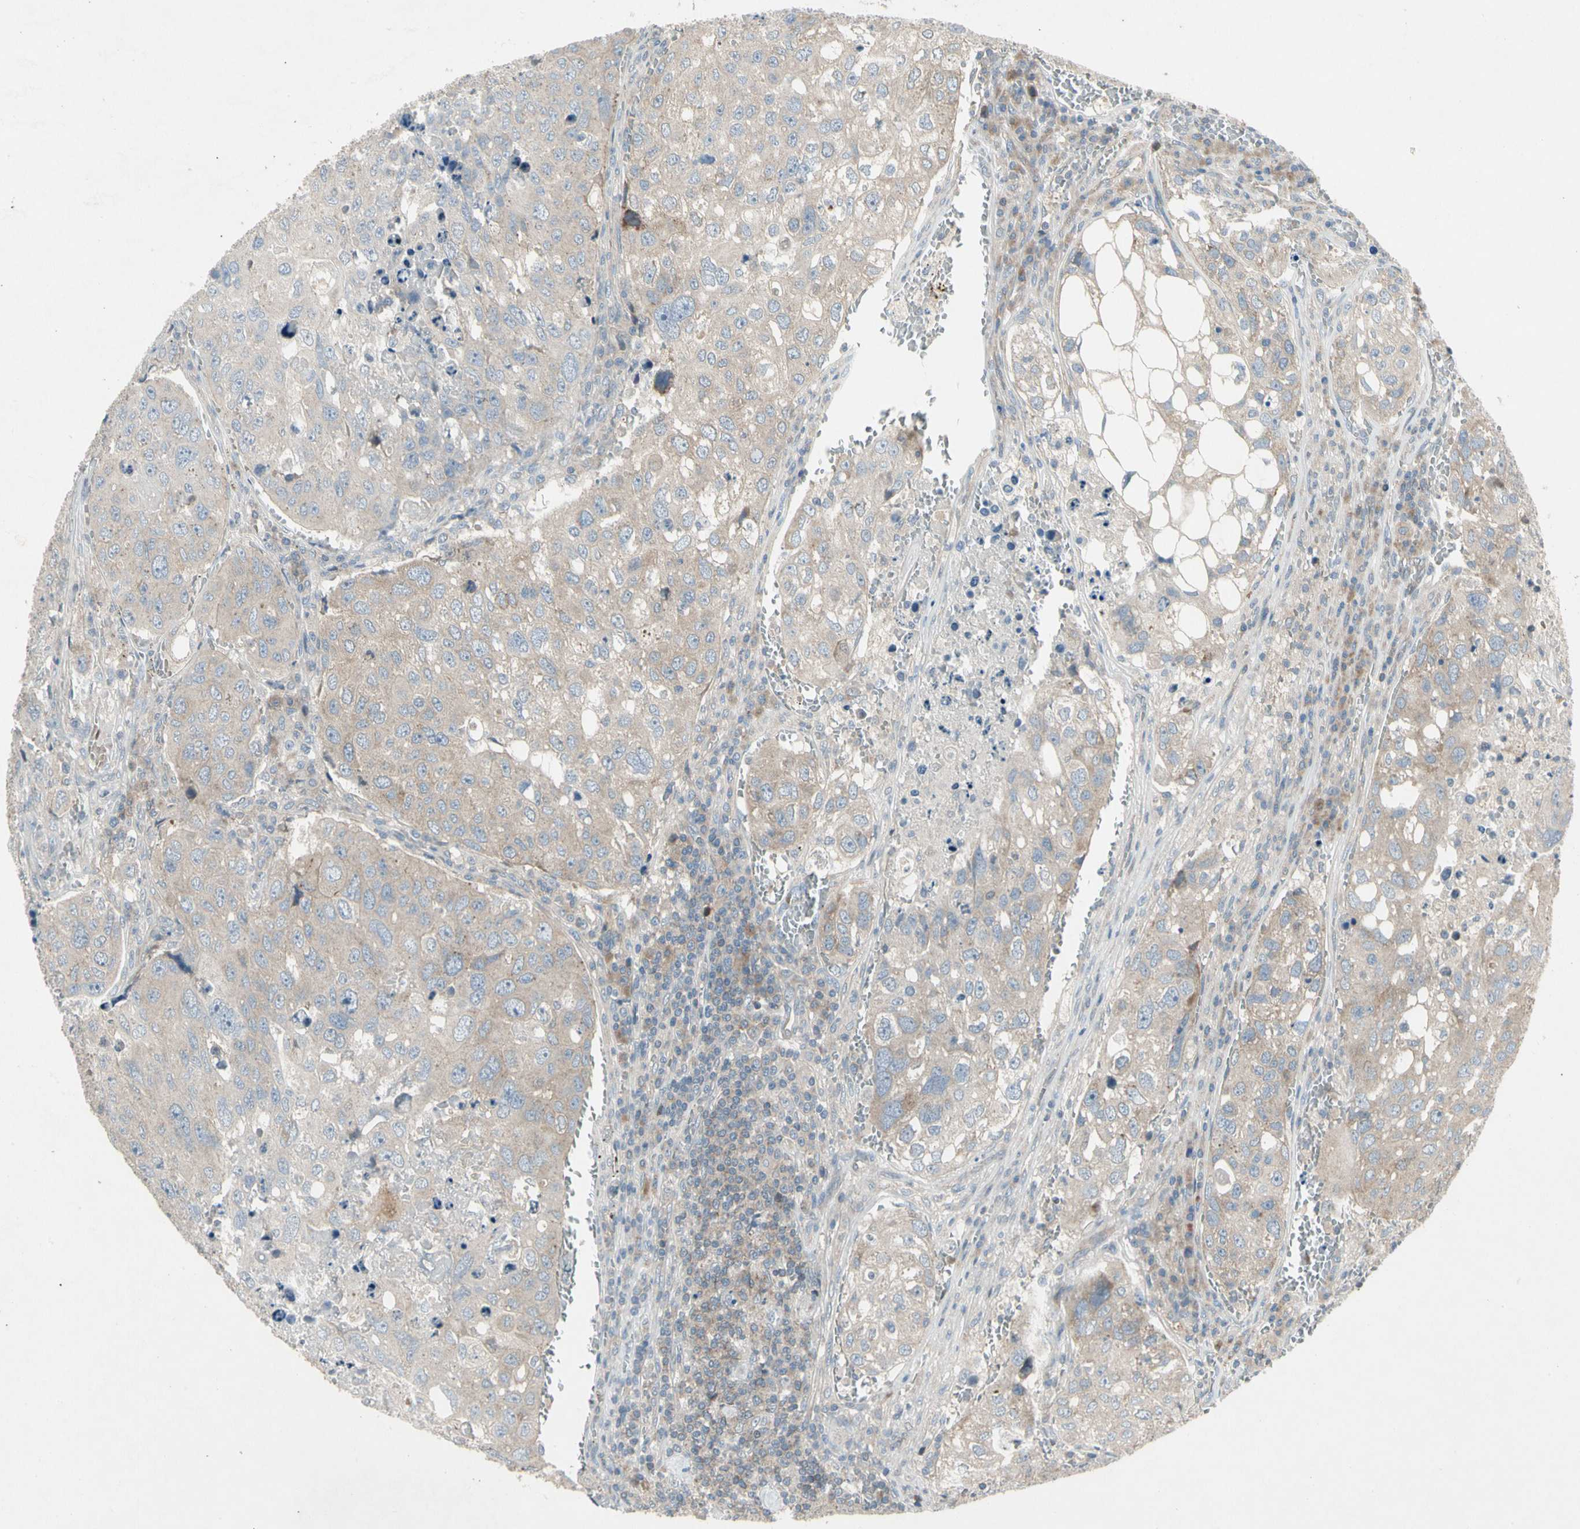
{"staining": {"intensity": "weak", "quantity": "25%-75%", "location": "cytoplasmic/membranous"}, "tissue": "urothelial cancer", "cell_type": "Tumor cells", "image_type": "cancer", "snomed": [{"axis": "morphology", "description": "Urothelial carcinoma, High grade"}, {"axis": "topography", "description": "Lymph node"}, {"axis": "topography", "description": "Urinary bladder"}], "caption": "Urothelial carcinoma (high-grade) was stained to show a protein in brown. There is low levels of weak cytoplasmic/membranous staining in approximately 25%-75% of tumor cells. (DAB = brown stain, brightfield microscopy at high magnification).", "gene": "PANK2", "patient": {"sex": "male", "age": 51}}